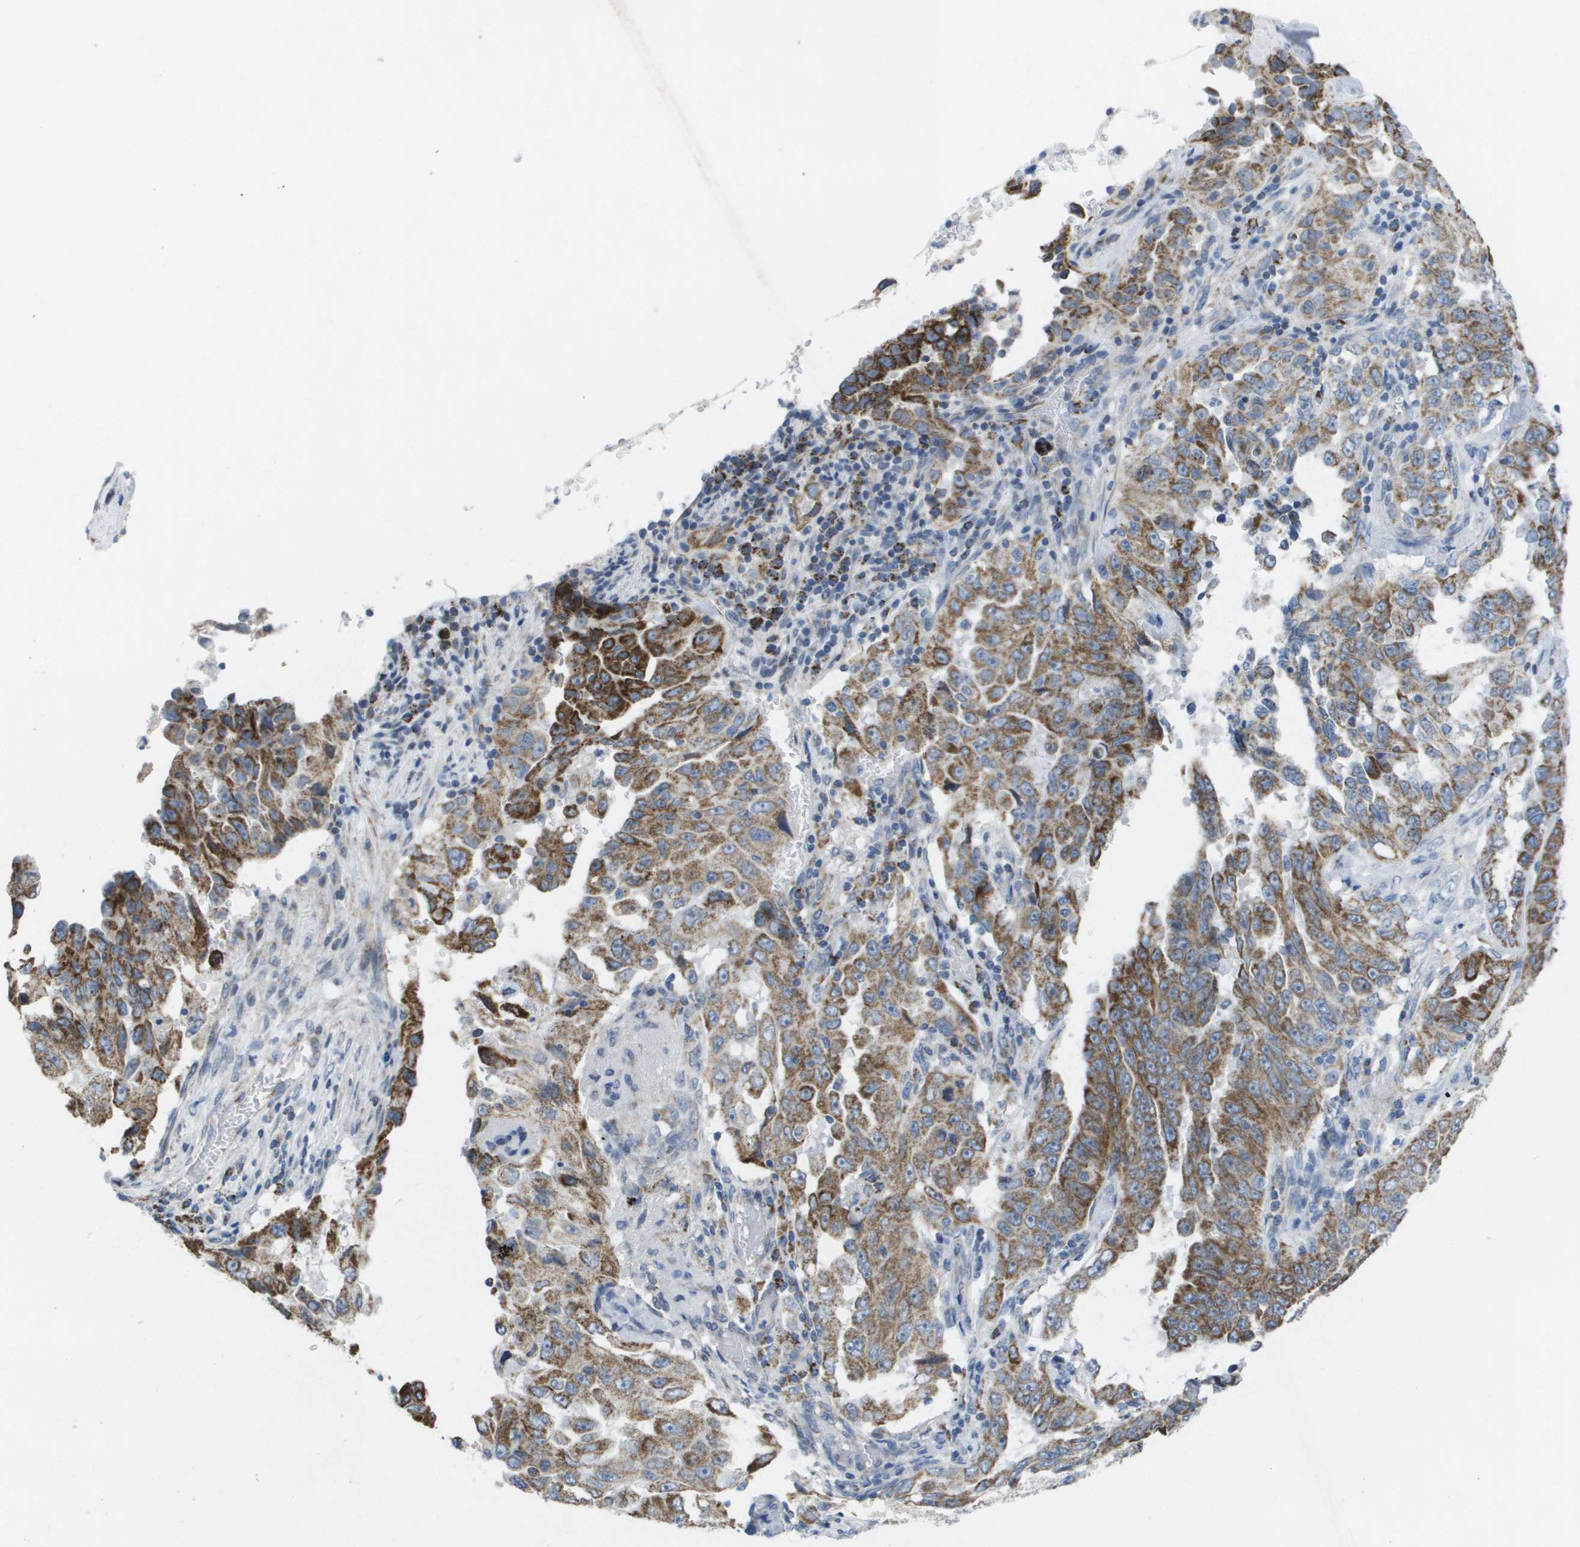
{"staining": {"intensity": "moderate", "quantity": ">75%", "location": "cytoplasmic/membranous"}, "tissue": "lung cancer", "cell_type": "Tumor cells", "image_type": "cancer", "snomed": [{"axis": "morphology", "description": "Adenocarcinoma, NOS"}, {"axis": "topography", "description": "Lung"}], "caption": "Immunohistochemical staining of lung cancer (adenocarcinoma) reveals medium levels of moderate cytoplasmic/membranous protein positivity in approximately >75% of tumor cells. Using DAB (3,3'-diaminobenzidine) (brown) and hematoxylin (blue) stains, captured at high magnification using brightfield microscopy.", "gene": "TMEM223", "patient": {"sex": "female", "age": 51}}